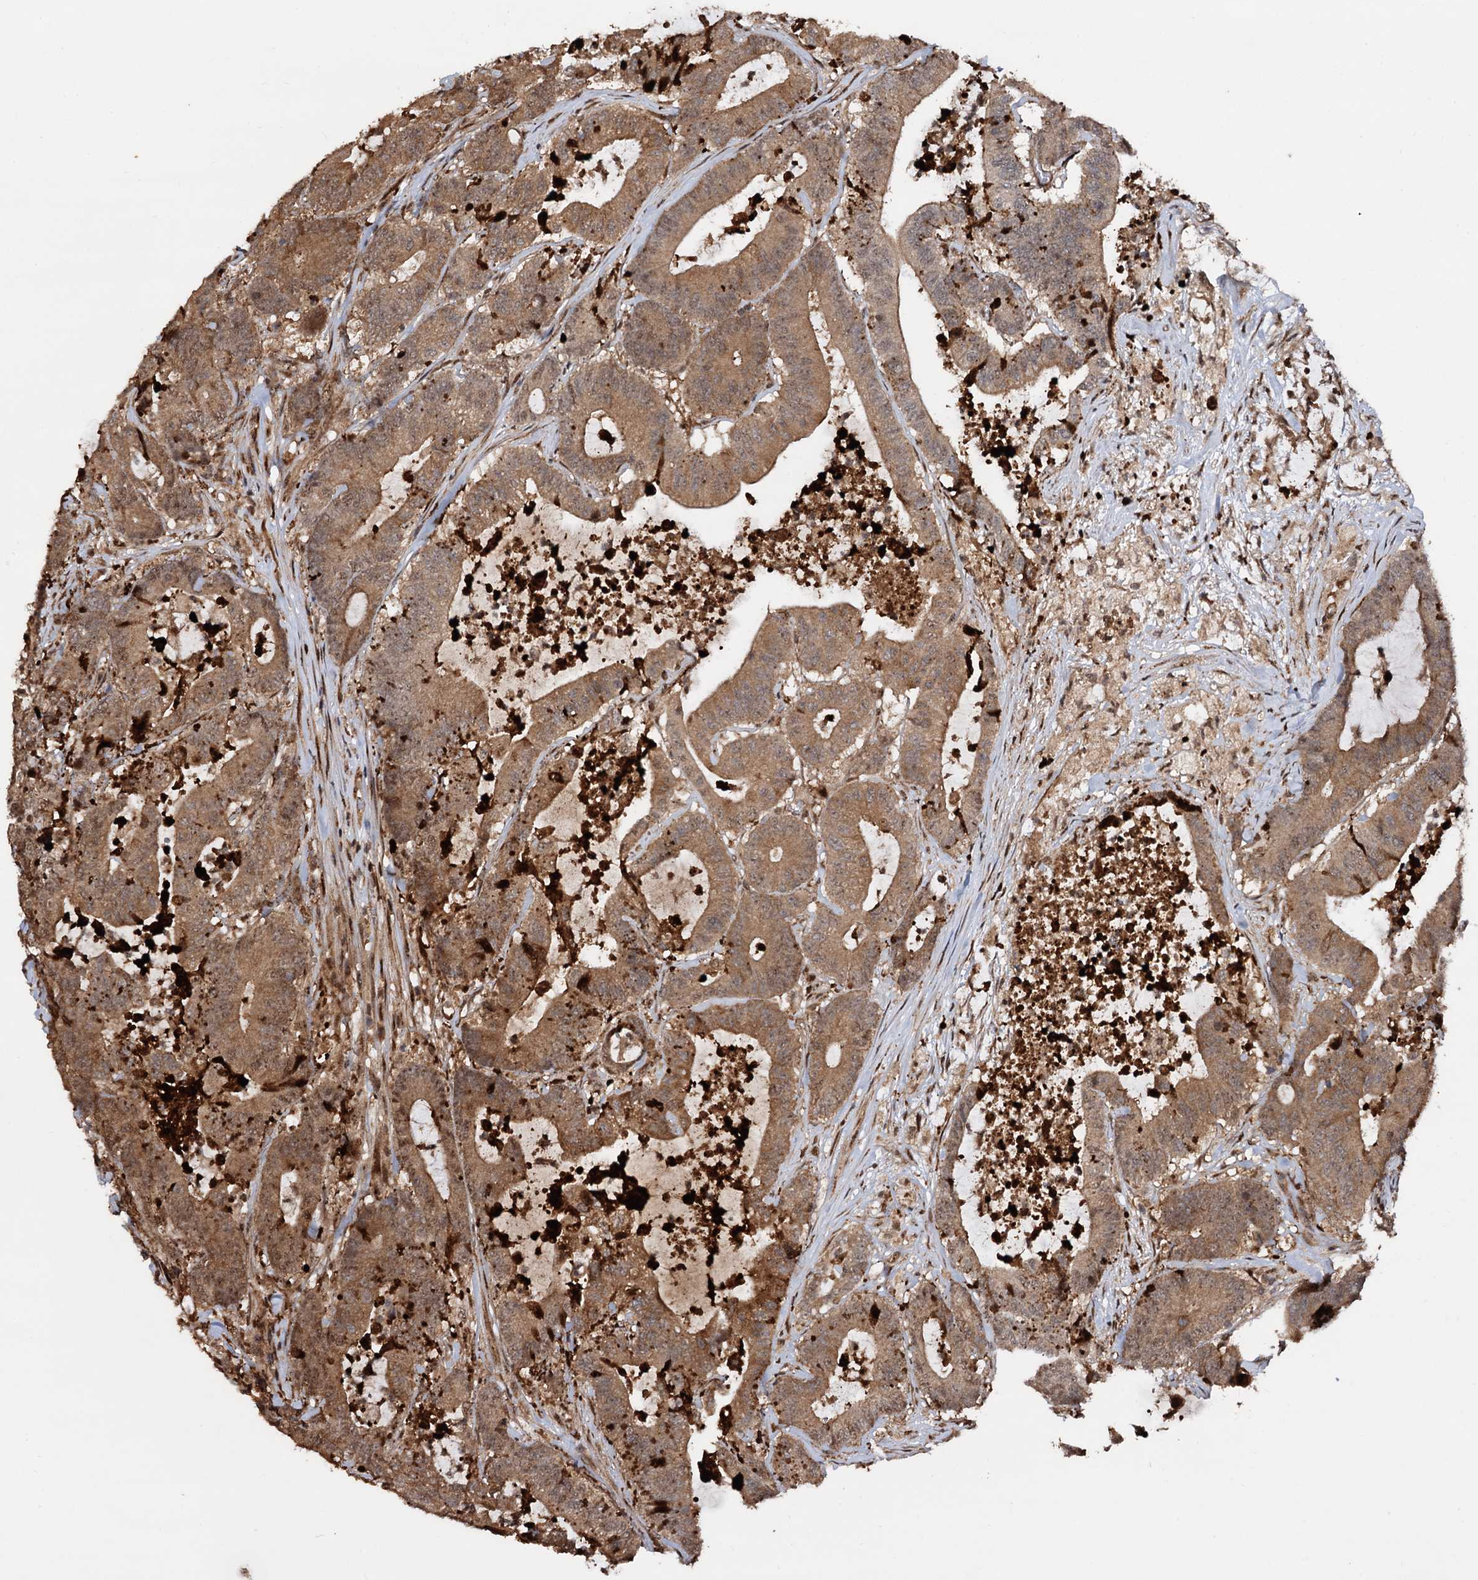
{"staining": {"intensity": "moderate", "quantity": ">75%", "location": "cytoplasmic/membranous"}, "tissue": "colorectal cancer", "cell_type": "Tumor cells", "image_type": "cancer", "snomed": [{"axis": "morphology", "description": "Adenocarcinoma, NOS"}, {"axis": "topography", "description": "Colon"}], "caption": "DAB immunohistochemical staining of human colorectal cancer (adenocarcinoma) shows moderate cytoplasmic/membranous protein staining in approximately >75% of tumor cells.", "gene": "PIGB", "patient": {"sex": "female", "age": 84}}